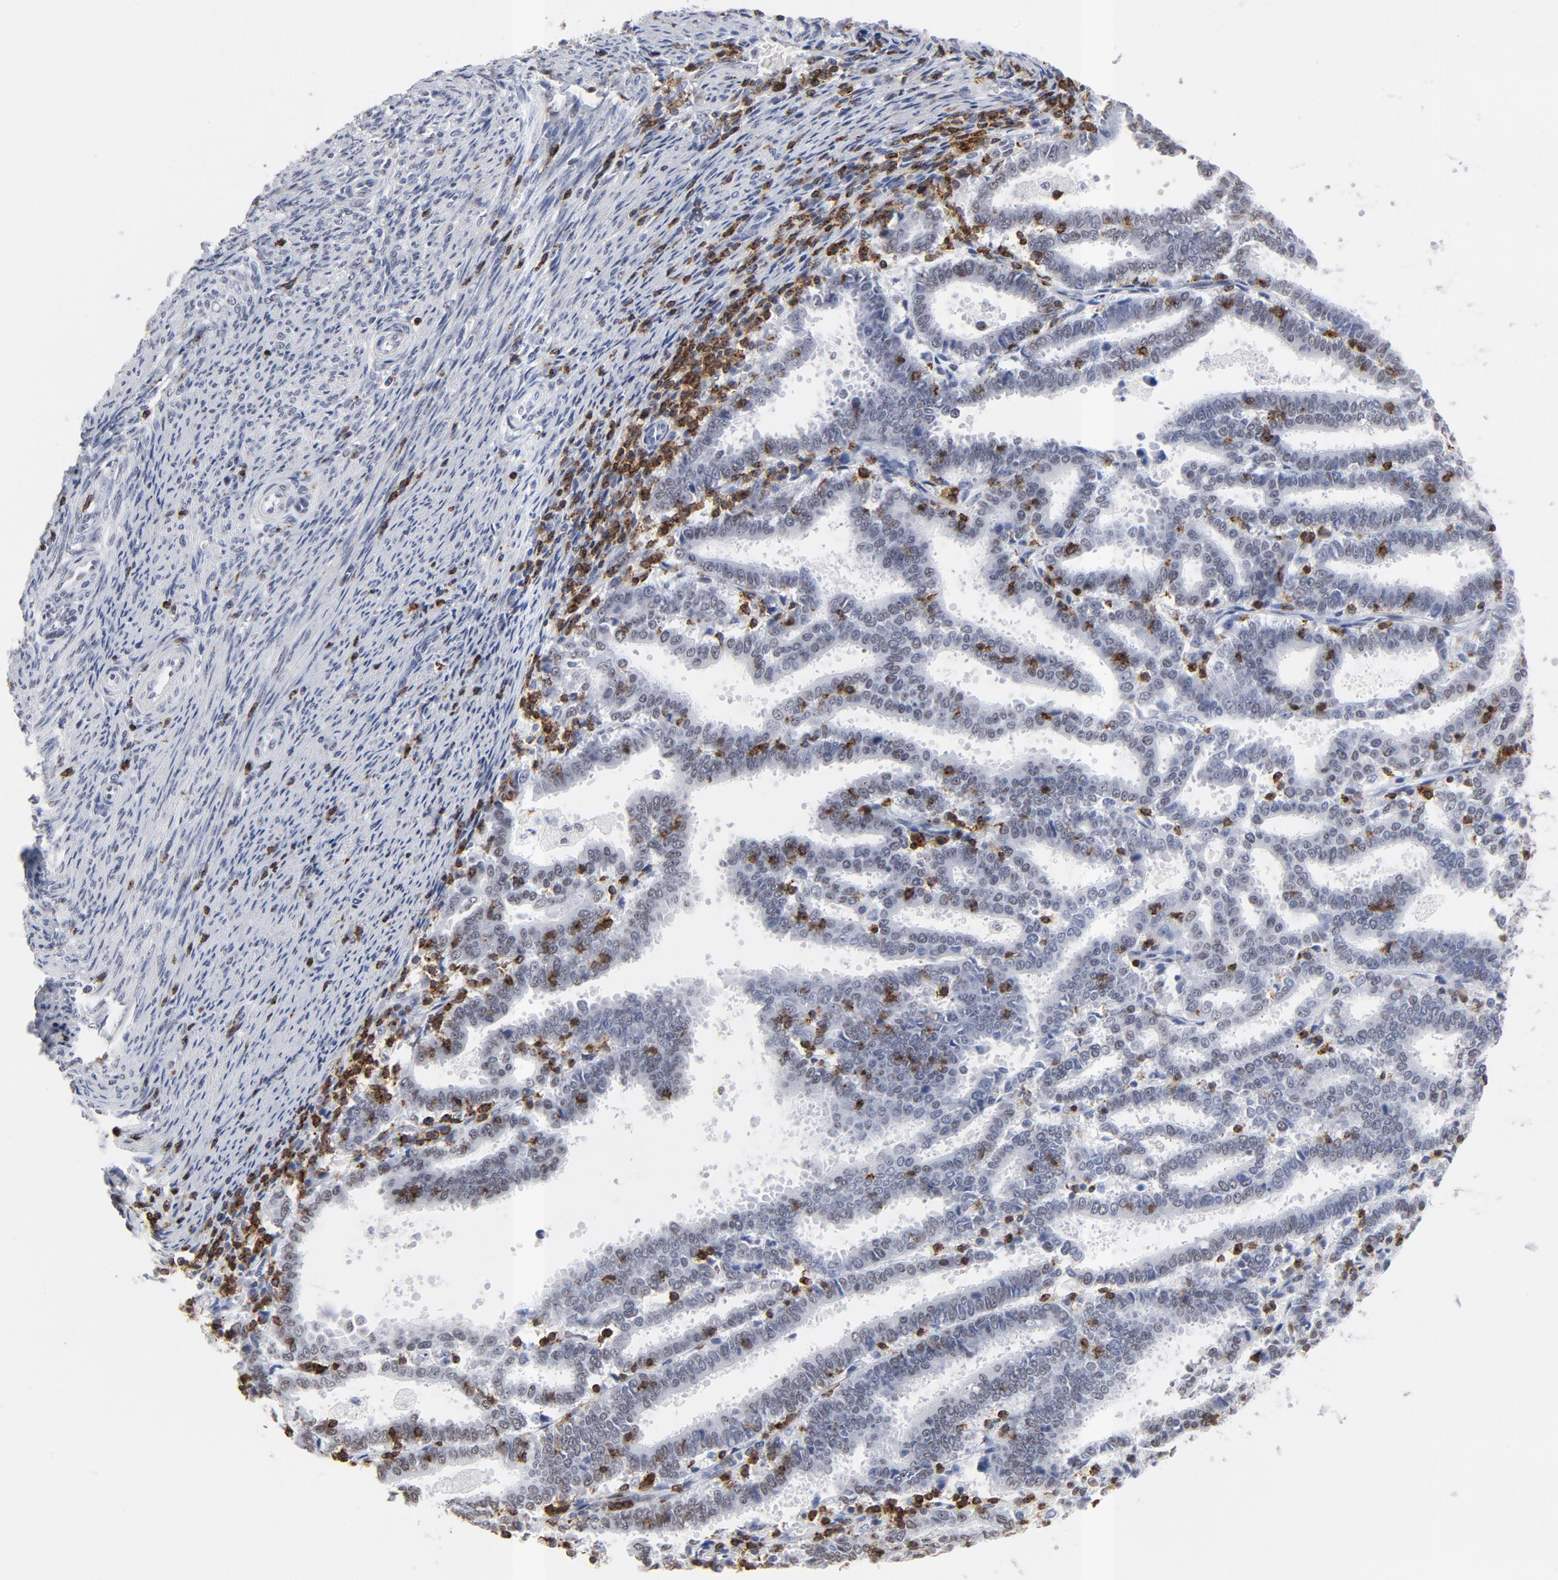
{"staining": {"intensity": "weak", "quantity": "<25%", "location": "nuclear"}, "tissue": "endometrial cancer", "cell_type": "Tumor cells", "image_type": "cancer", "snomed": [{"axis": "morphology", "description": "Adenocarcinoma, NOS"}, {"axis": "topography", "description": "Uterus"}], "caption": "Protein analysis of endometrial cancer displays no significant positivity in tumor cells. The staining was performed using DAB (3,3'-diaminobenzidine) to visualize the protein expression in brown, while the nuclei were stained in blue with hematoxylin (Magnification: 20x).", "gene": "CD2", "patient": {"sex": "female", "age": 83}}